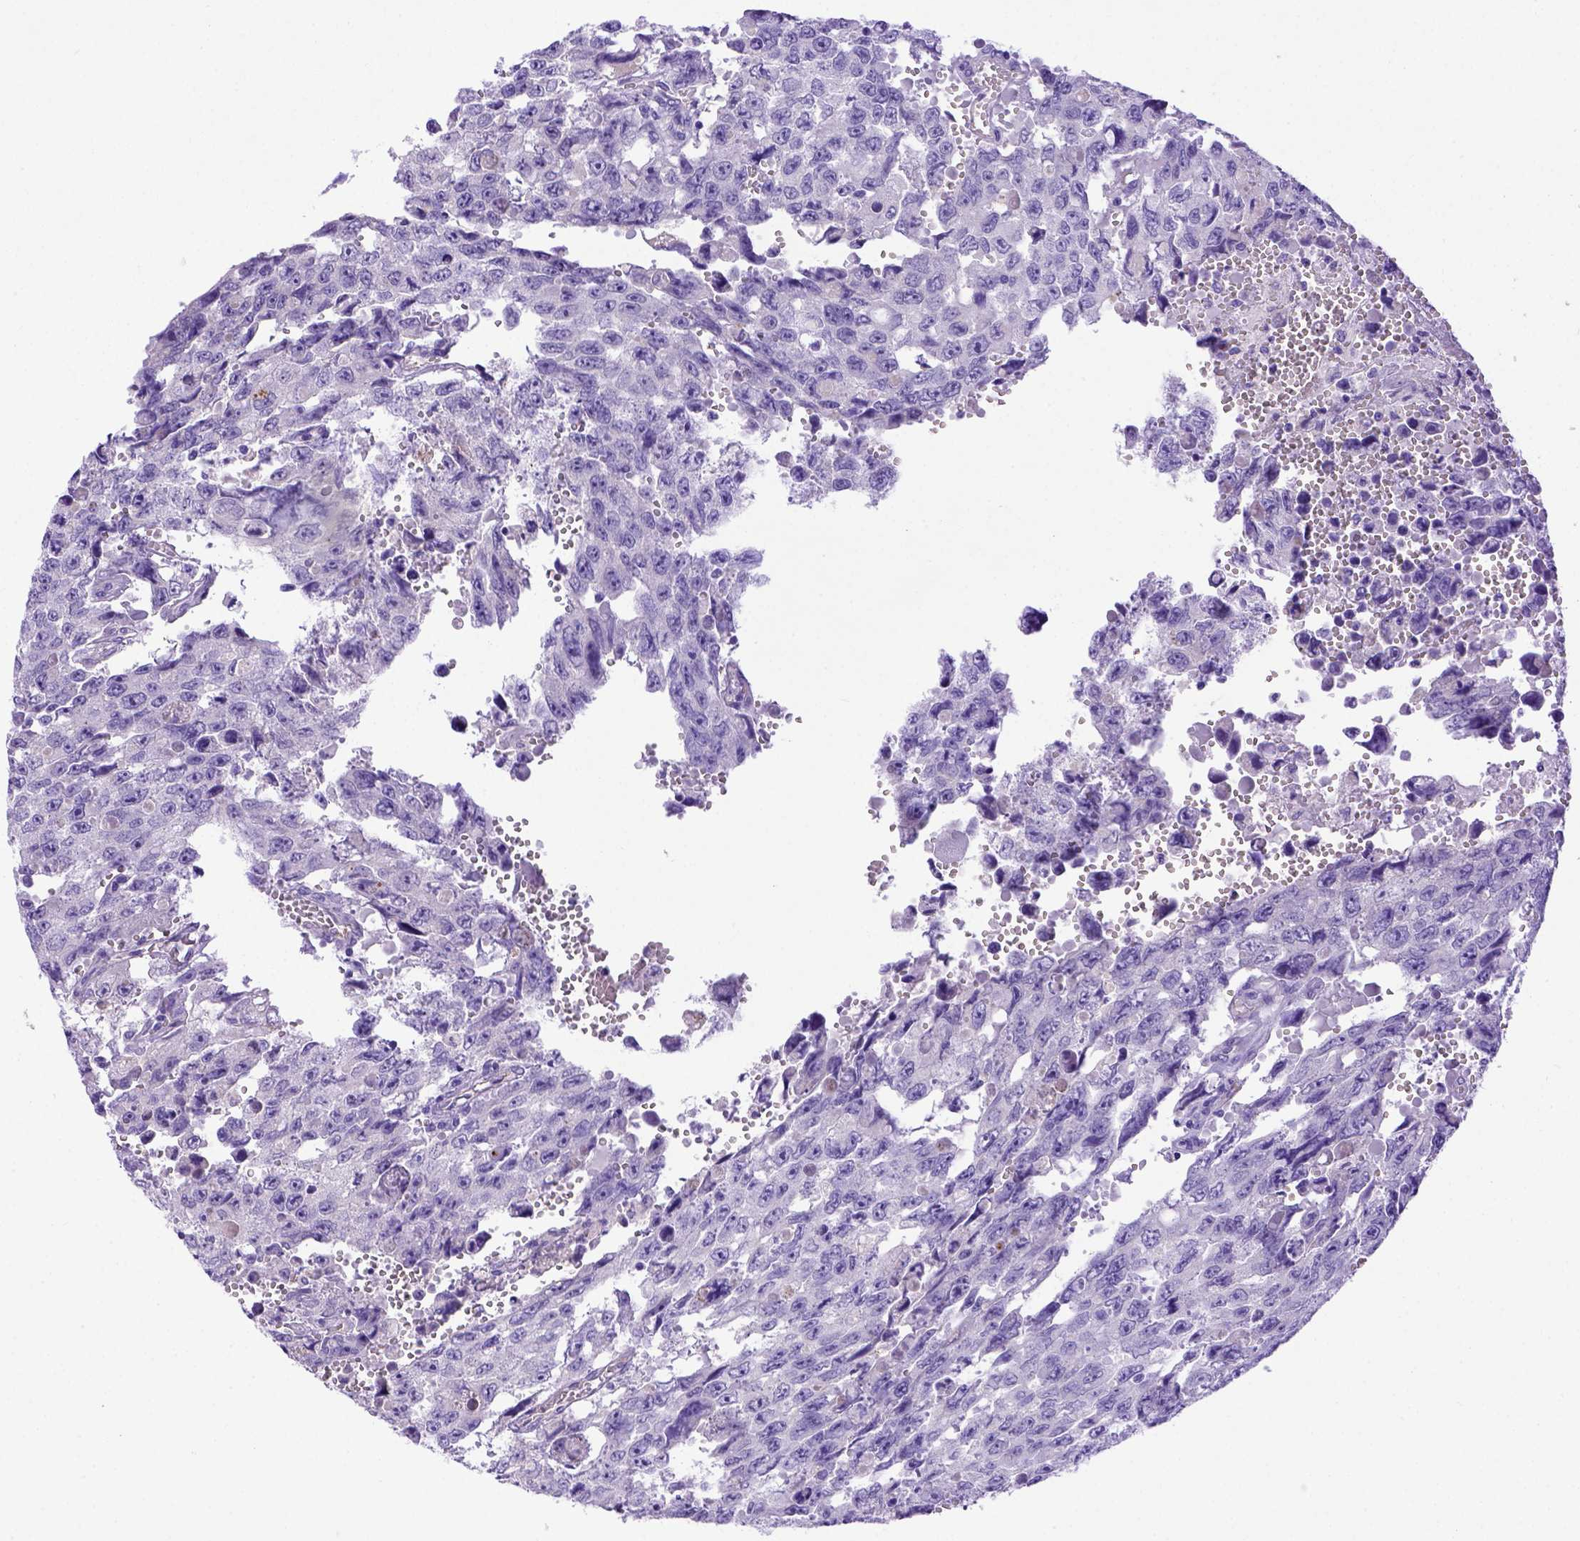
{"staining": {"intensity": "negative", "quantity": "none", "location": "none"}, "tissue": "testis cancer", "cell_type": "Tumor cells", "image_type": "cancer", "snomed": [{"axis": "morphology", "description": "Seminoma, NOS"}, {"axis": "topography", "description": "Testis"}], "caption": "High magnification brightfield microscopy of testis cancer (seminoma) stained with DAB (3,3'-diaminobenzidine) (brown) and counterstained with hematoxylin (blue): tumor cells show no significant staining.", "gene": "LRRC18", "patient": {"sex": "male", "age": 26}}